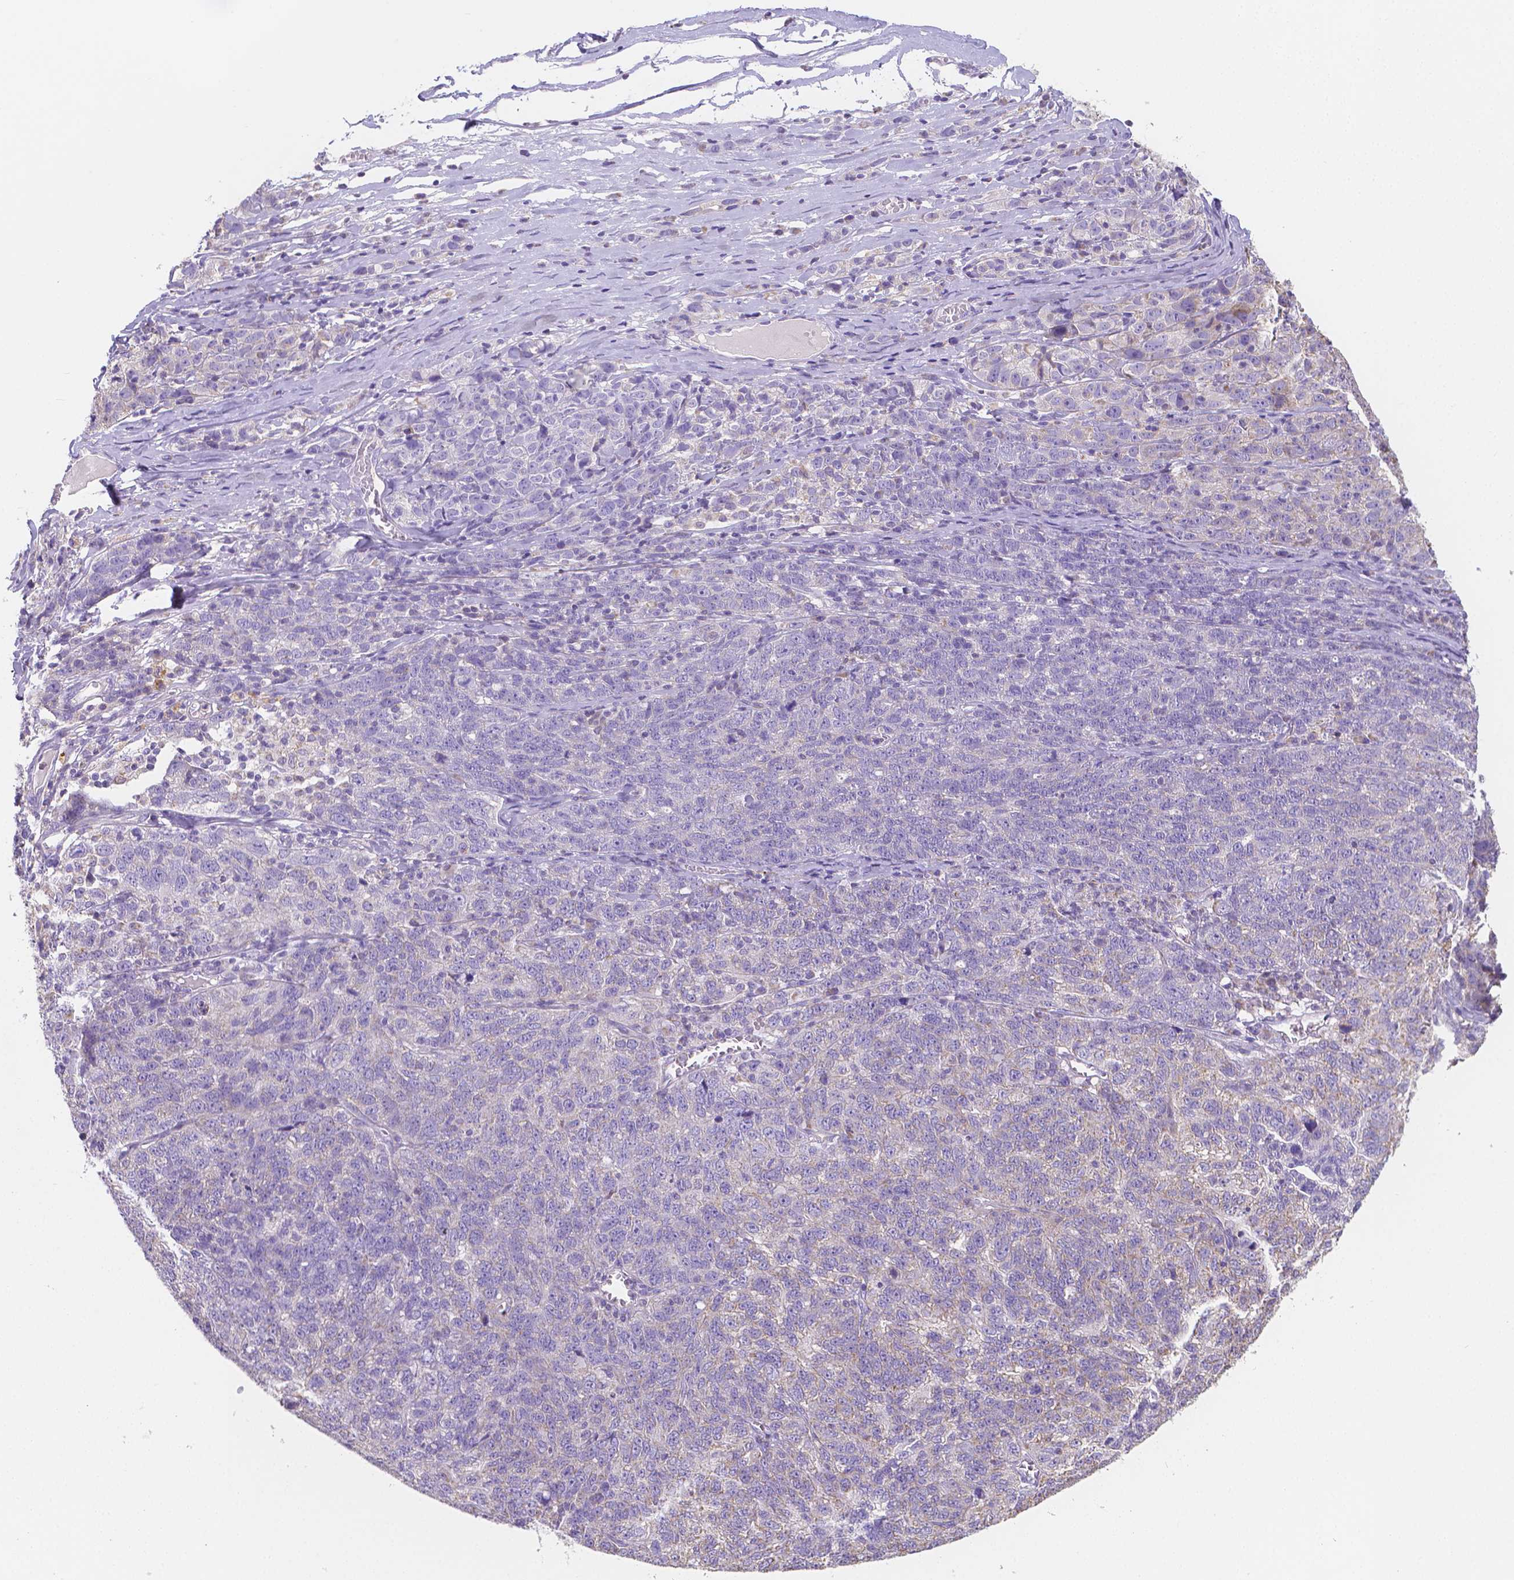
{"staining": {"intensity": "negative", "quantity": "none", "location": "none"}, "tissue": "ovarian cancer", "cell_type": "Tumor cells", "image_type": "cancer", "snomed": [{"axis": "morphology", "description": "Cystadenocarcinoma, serous, NOS"}, {"axis": "topography", "description": "Ovary"}], "caption": "A histopathology image of serous cystadenocarcinoma (ovarian) stained for a protein demonstrates no brown staining in tumor cells.", "gene": "TMEM130", "patient": {"sex": "female", "age": 71}}